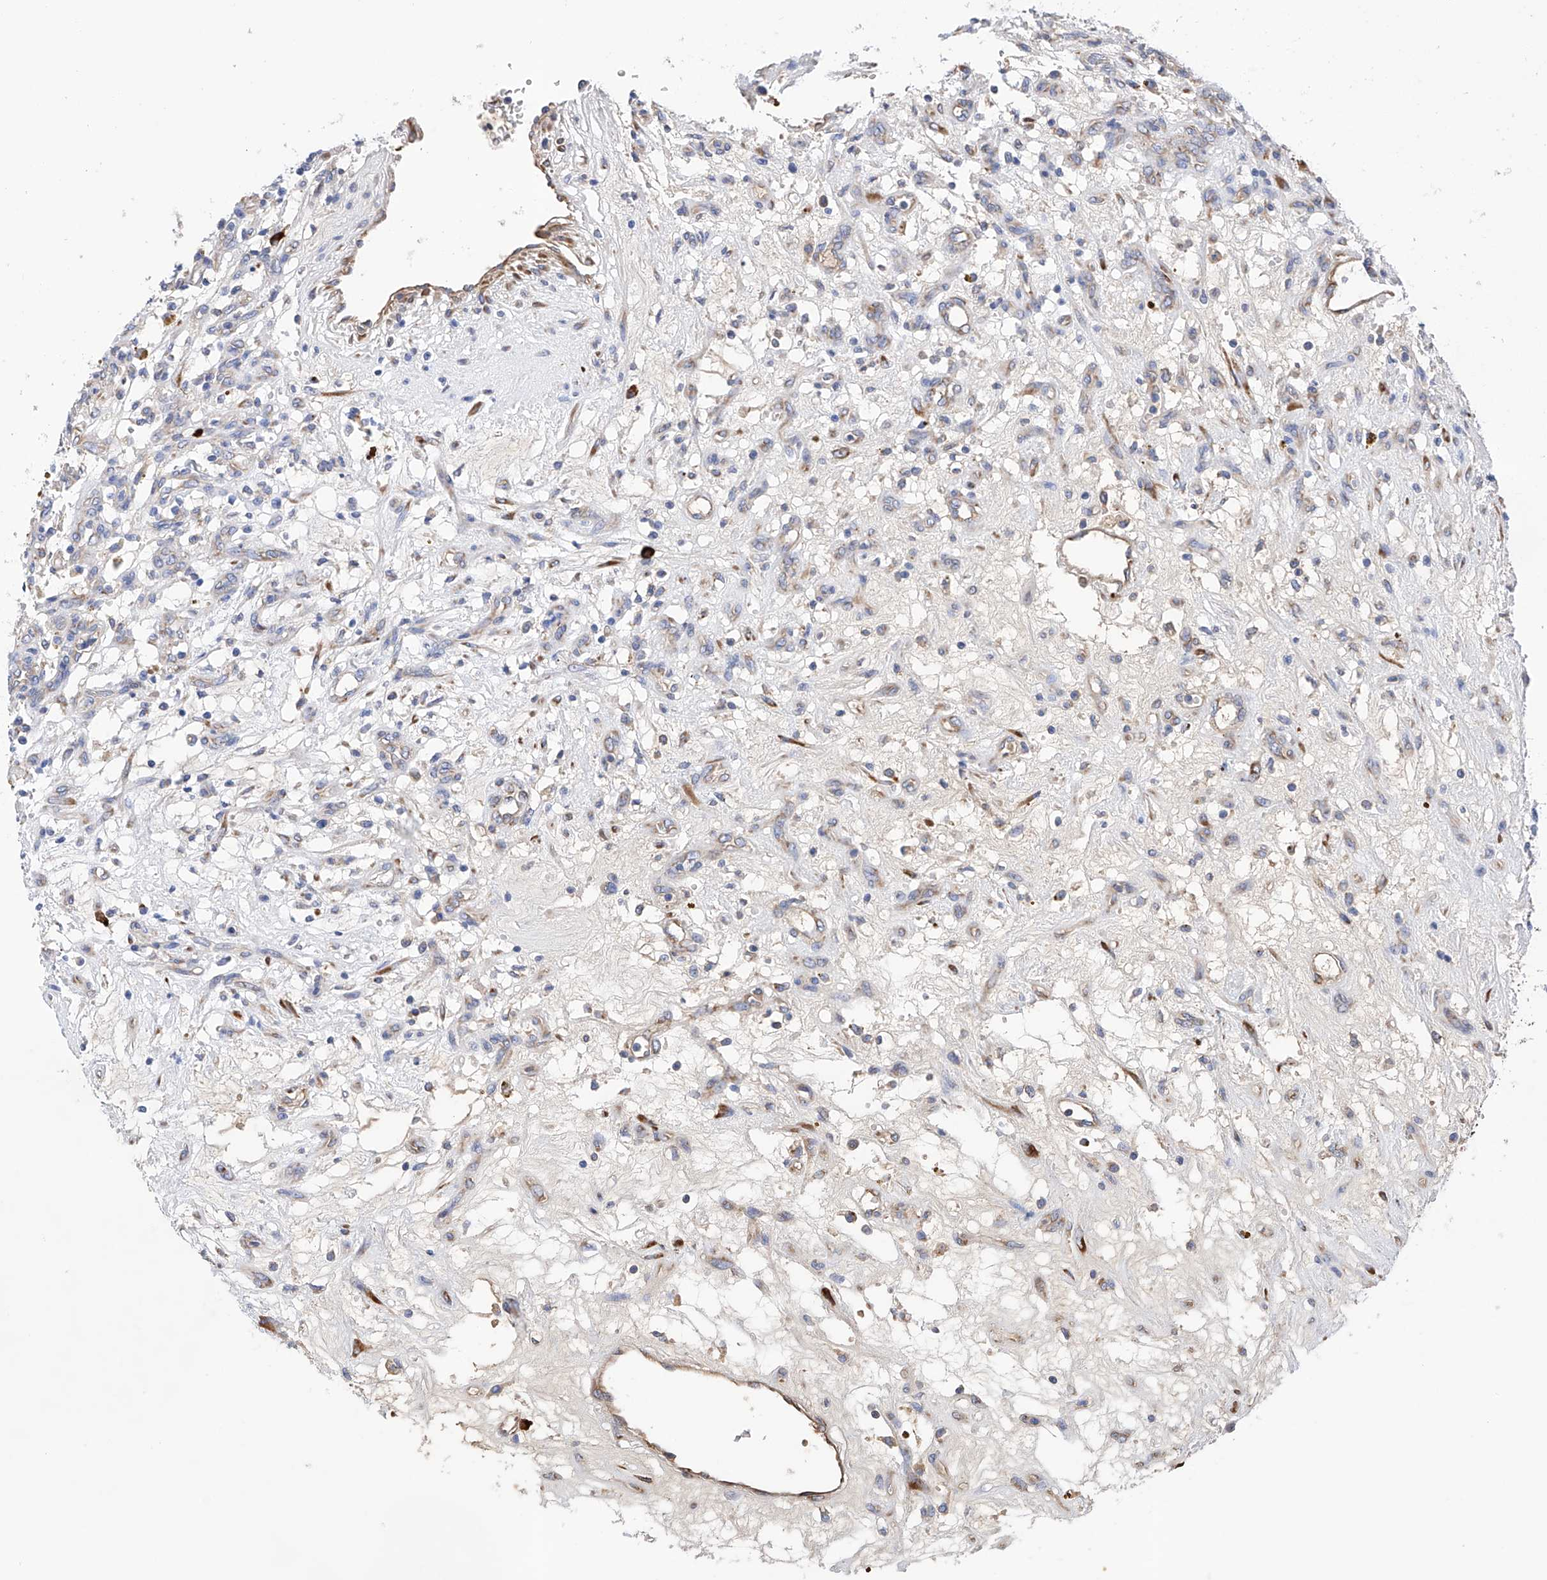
{"staining": {"intensity": "negative", "quantity": "none", "location": "none"}, "tissue": "renal cancer", "cell_type": "Tumor cells", "image_type": "cancer", "snomed": [{"axis": "morphology", "description": "Adenocarcinoma, NOS"}, {"axis": "topography", "description": "Kidney"}], "caption": "This is a micrograph of immunohistochemistry (IHC) staining of adenocarcinoma (renal), which shows no positivity in tumor cells.", "gene": "PDIA5", "patient": {"sex": "female", "age": 57}}